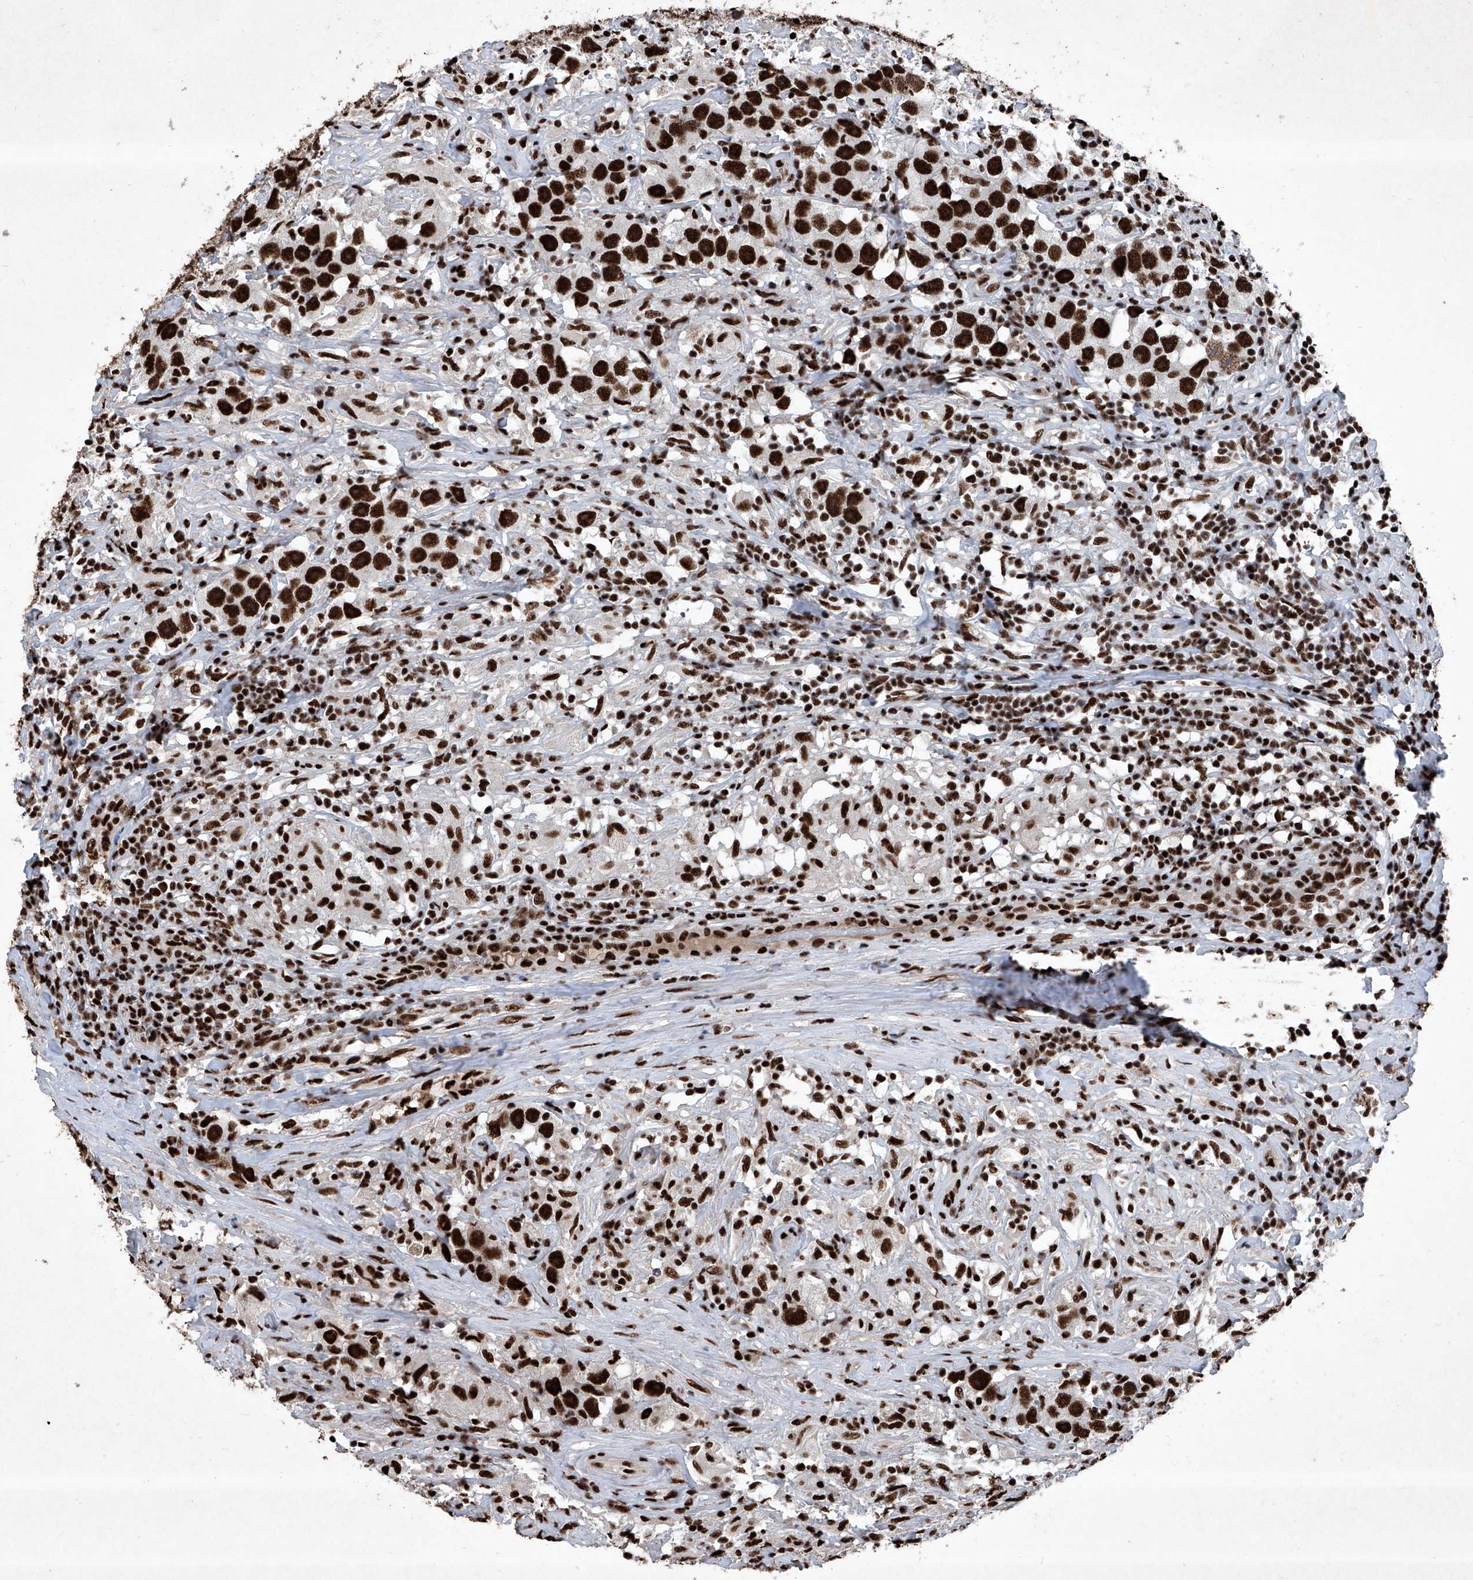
{"staining": {"intensity": "strong", "quantity": ">75%", "location": "nuclear"}, "tissue": "testis cancer", "cell_type": "Tumor cells", "image_type": "cancer", "snomed": [{"axis": "morphology", "description": "Seminoma, NOS"}, {"axis": "topography", "description": "Testis"}], "caption": "Protein expression analysis of testis cancer (seminoma) displays strong nuclear expression in about >75% of tumor cells. Using DAB (3,3'-diaminobenzidine) (brown) and hematoxylin (blue) stains, captured at high magnification using brightfield microscopy.", "gene": "DDX39B", "patient": {"sex": "male", "age": 49}}